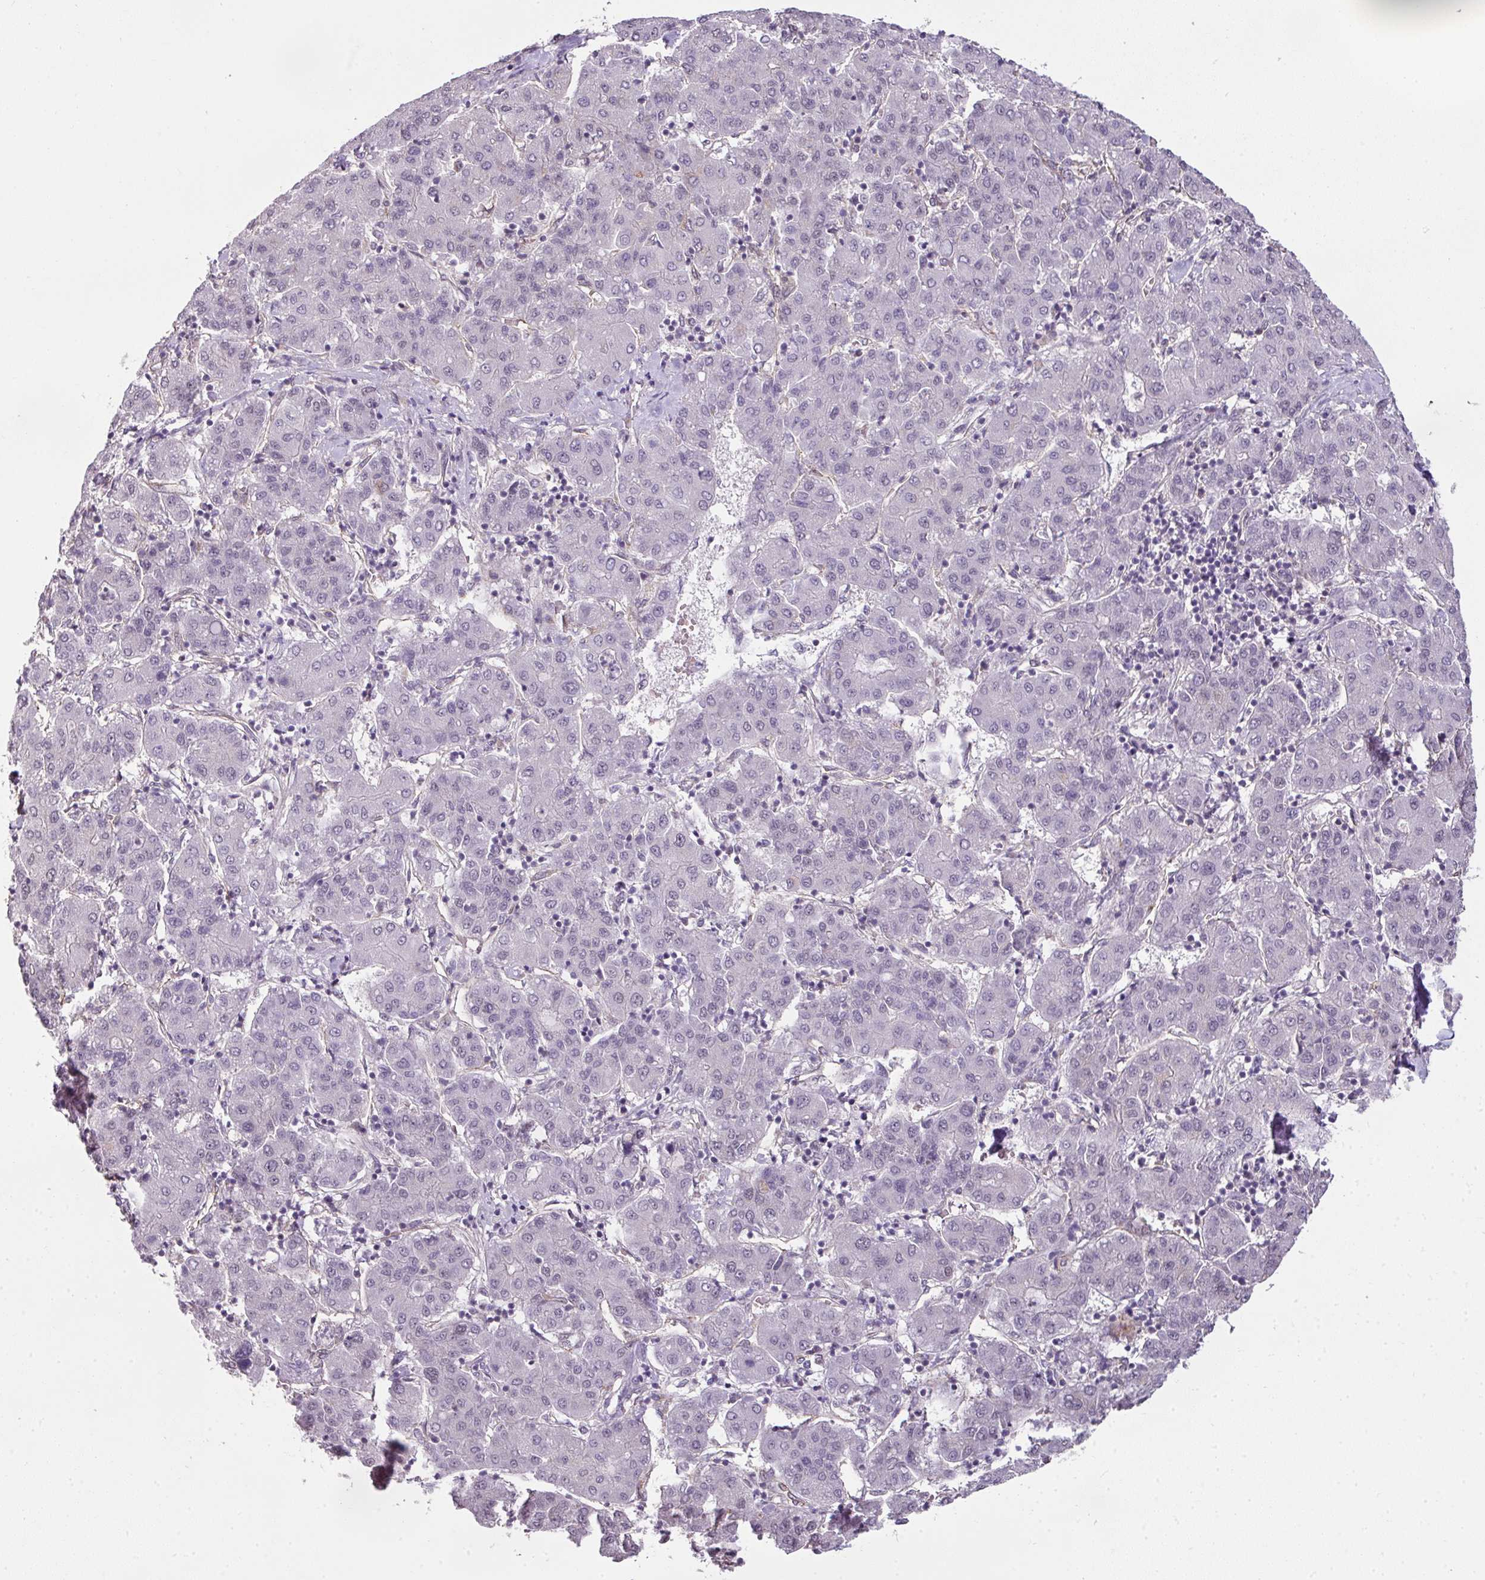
{"staining": {"intensity": "negative", "quantity": "none", "location": "none"}, "tissue": "liver cancer", "cell_type": "Tumor cells", "image_type": "cancer", "snomed": [{"axis": "morphology", "description": "Carcinoma, Hepatocellular, NOS"}, {"axis": "topography", "description": "Liver"}], "caption": "A histopathology image of human liver cancer is negative for staining in tumor cells.", "gene": "C19orf33", "patient": {"sex": "male", "age": 65}}